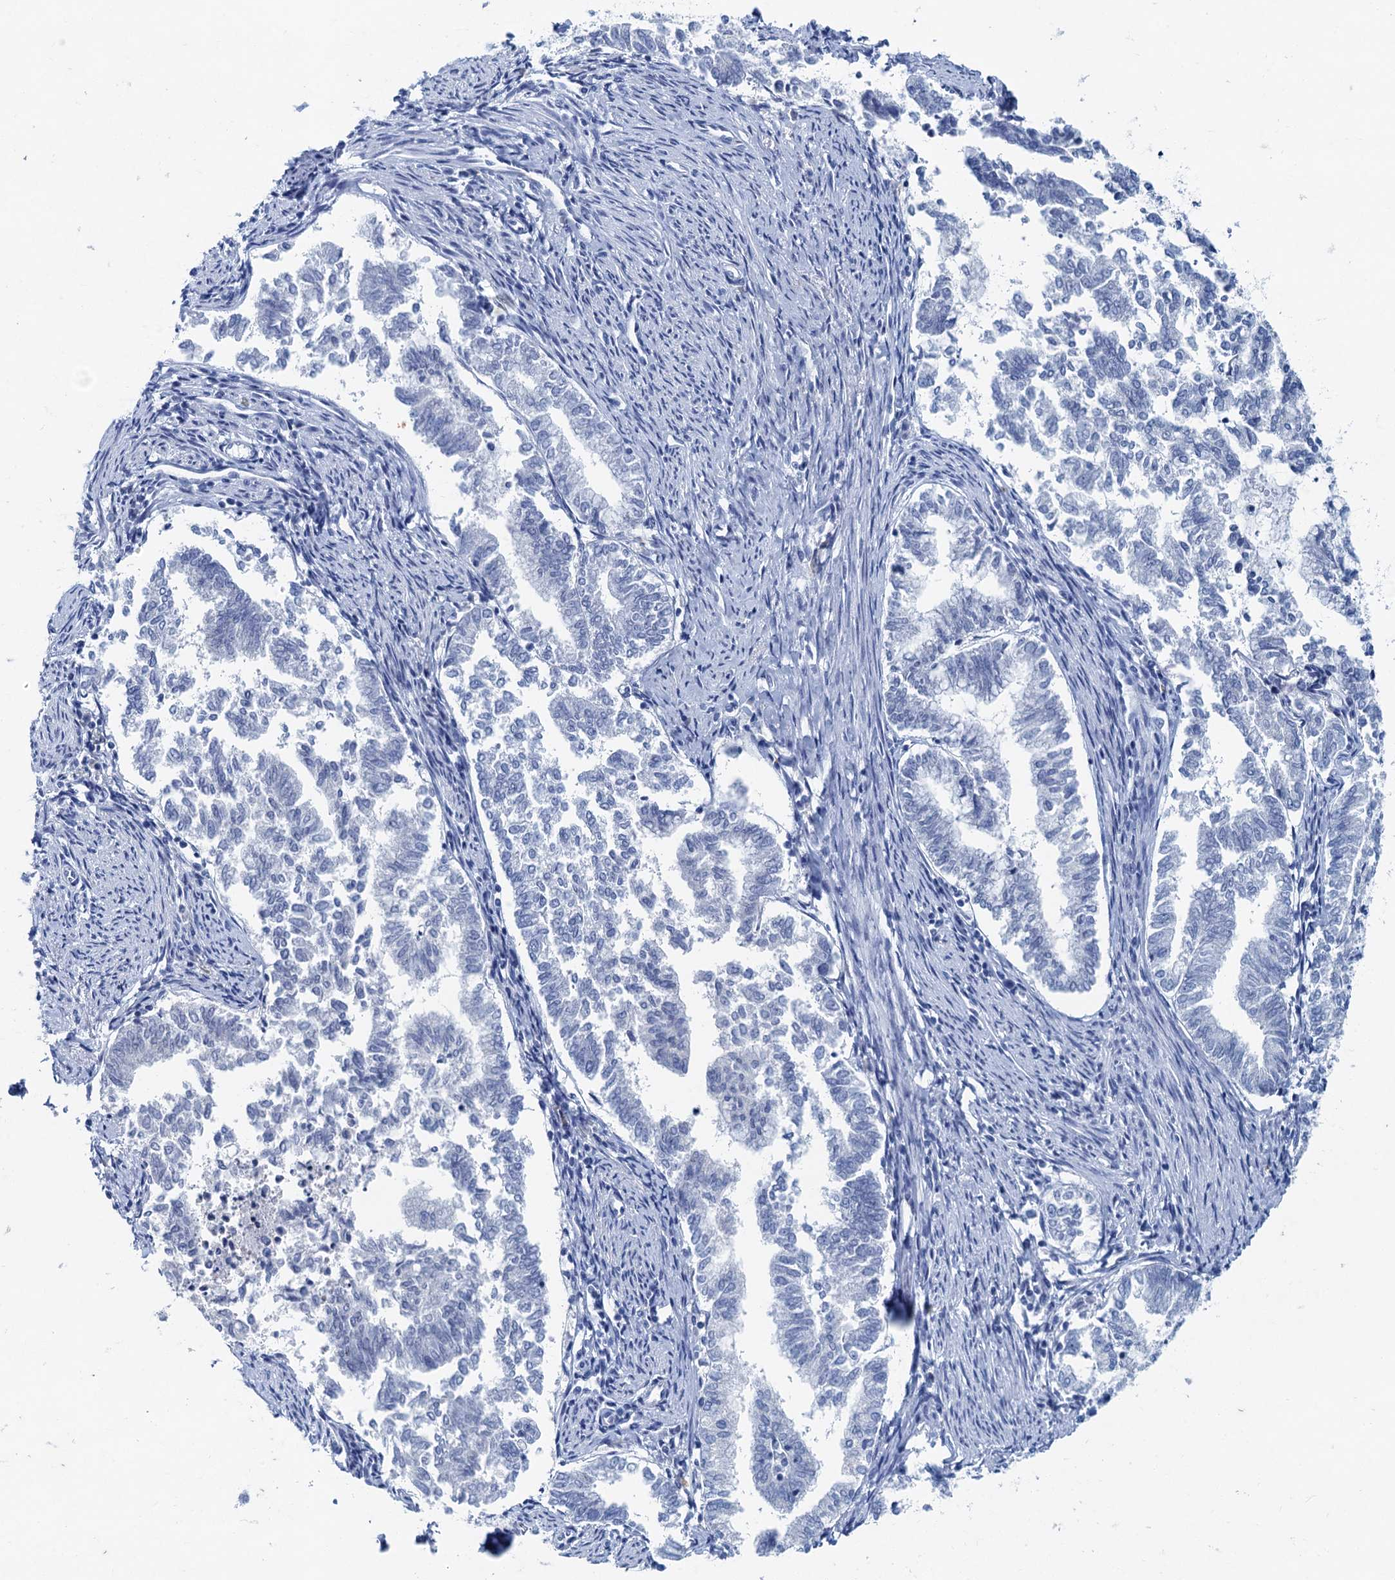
{"staining": {"intensity": "negative", "quantity": "none", "location": "none"}, "tissue": "endometrial cancer", "cell_type": "Tumor cells", "image_type": "cancer", "snomed": [{"axis": "morphology", "description": "Adenocarcinoma, NOS"}, {"axis": "topography", "description": "Endometrium"}], "caption": "This is a image of IHC staining of endometrial adenocarcinoma, which shows no expression in tumor cells.", "gene": "HAPSTR1", "patient": {"sex": "female", "age": 79}}